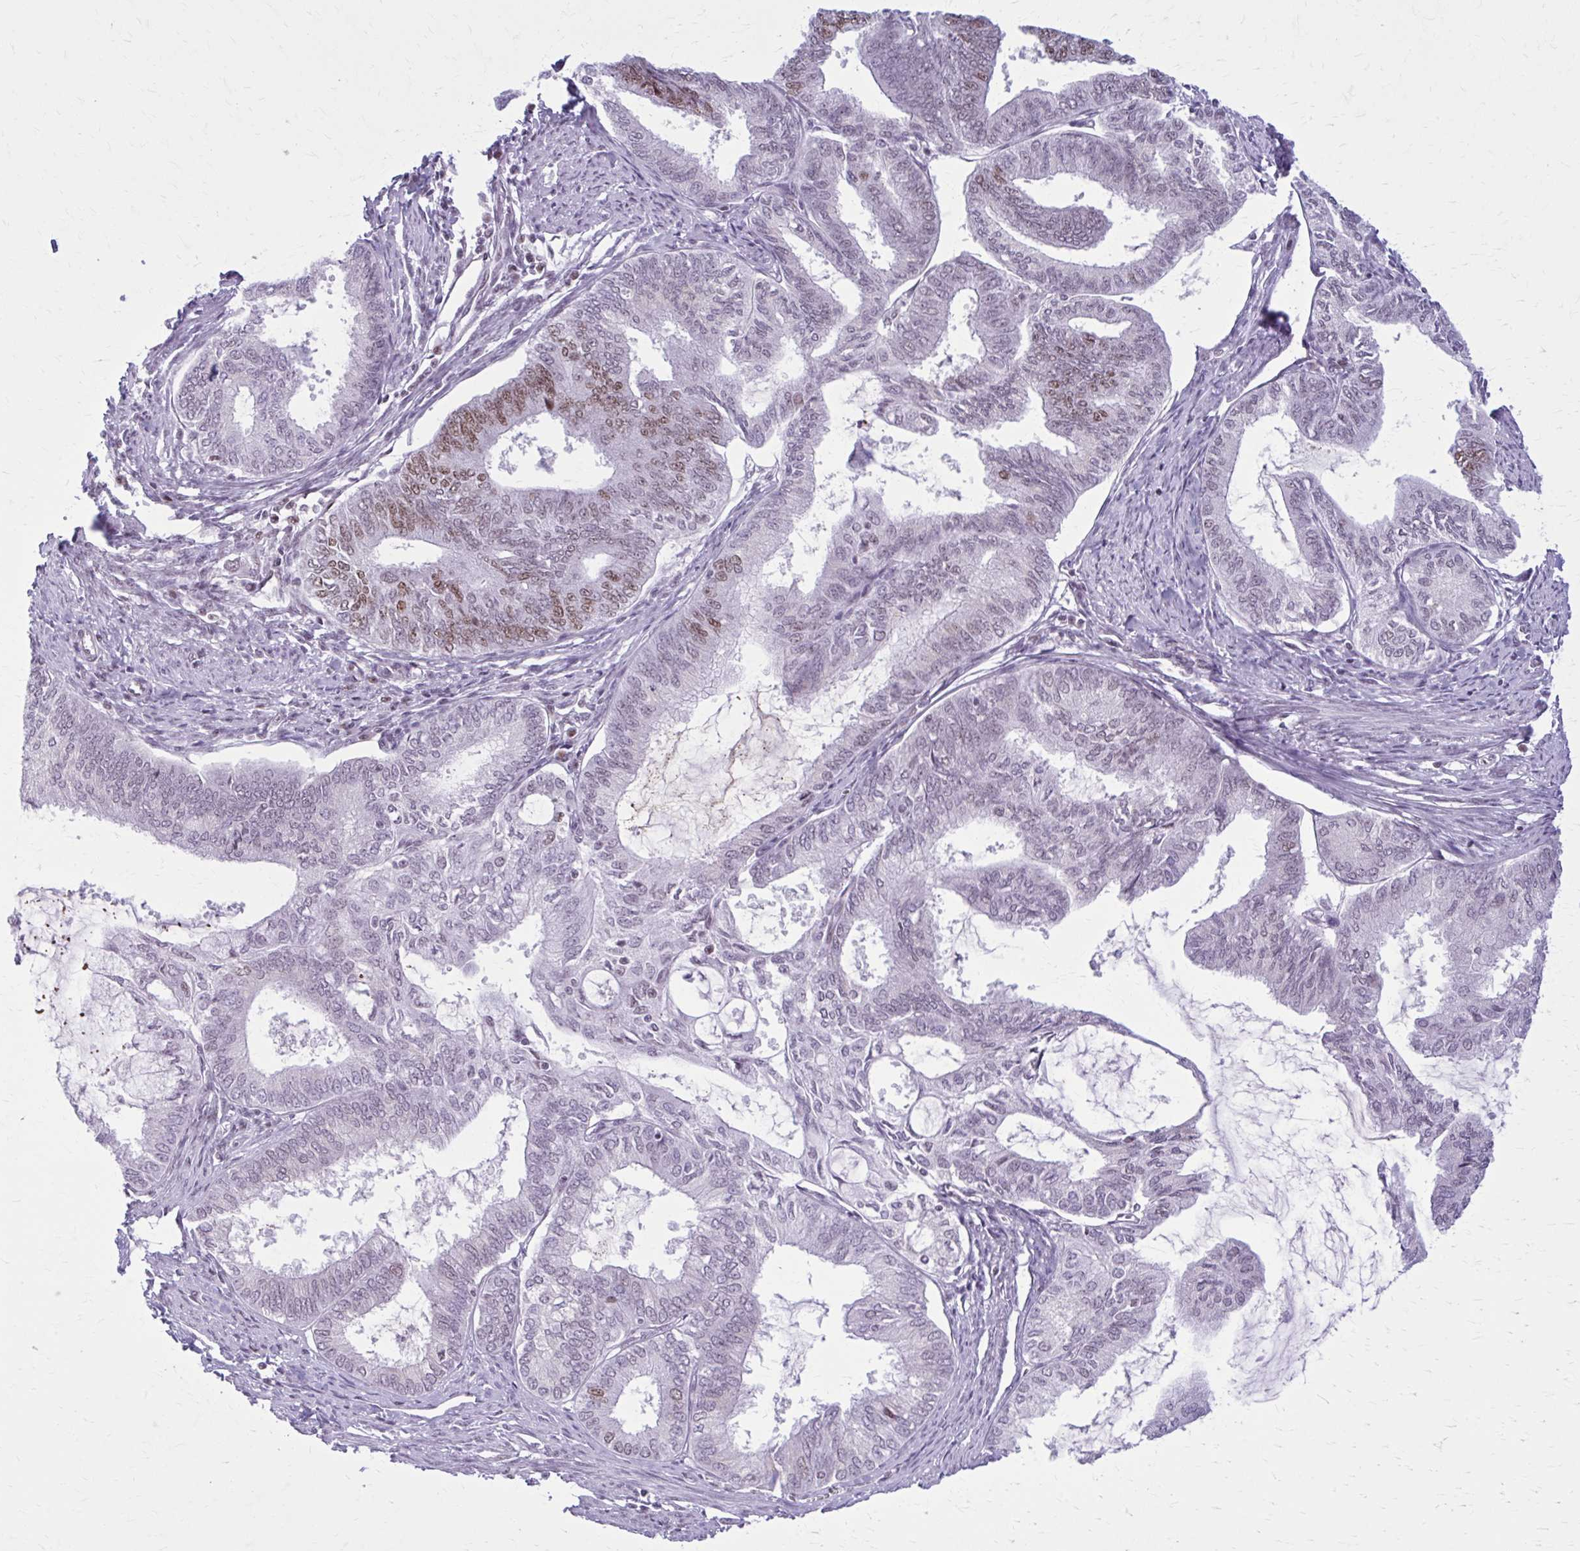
{"staining": {"intensity": "moderate", "quantity": "<25%", "location": "nuclear"}, "tissue": "endometrial cancer", "cell_type": "Tumor cells", "image_type": "cancer", "snomed": [{"axis": "morphology", "description": "Adenocarcinoma, NOS"}, {"axis": "topography", "description": "Endometrium"}], "caption": "Protein staining displays moderate nuclear staining in approximately <25% of tumor cells in adenocarcinoma (endometrial).", "gene": "PABIR1", "patient": {"sex": "female", "age": 86}}